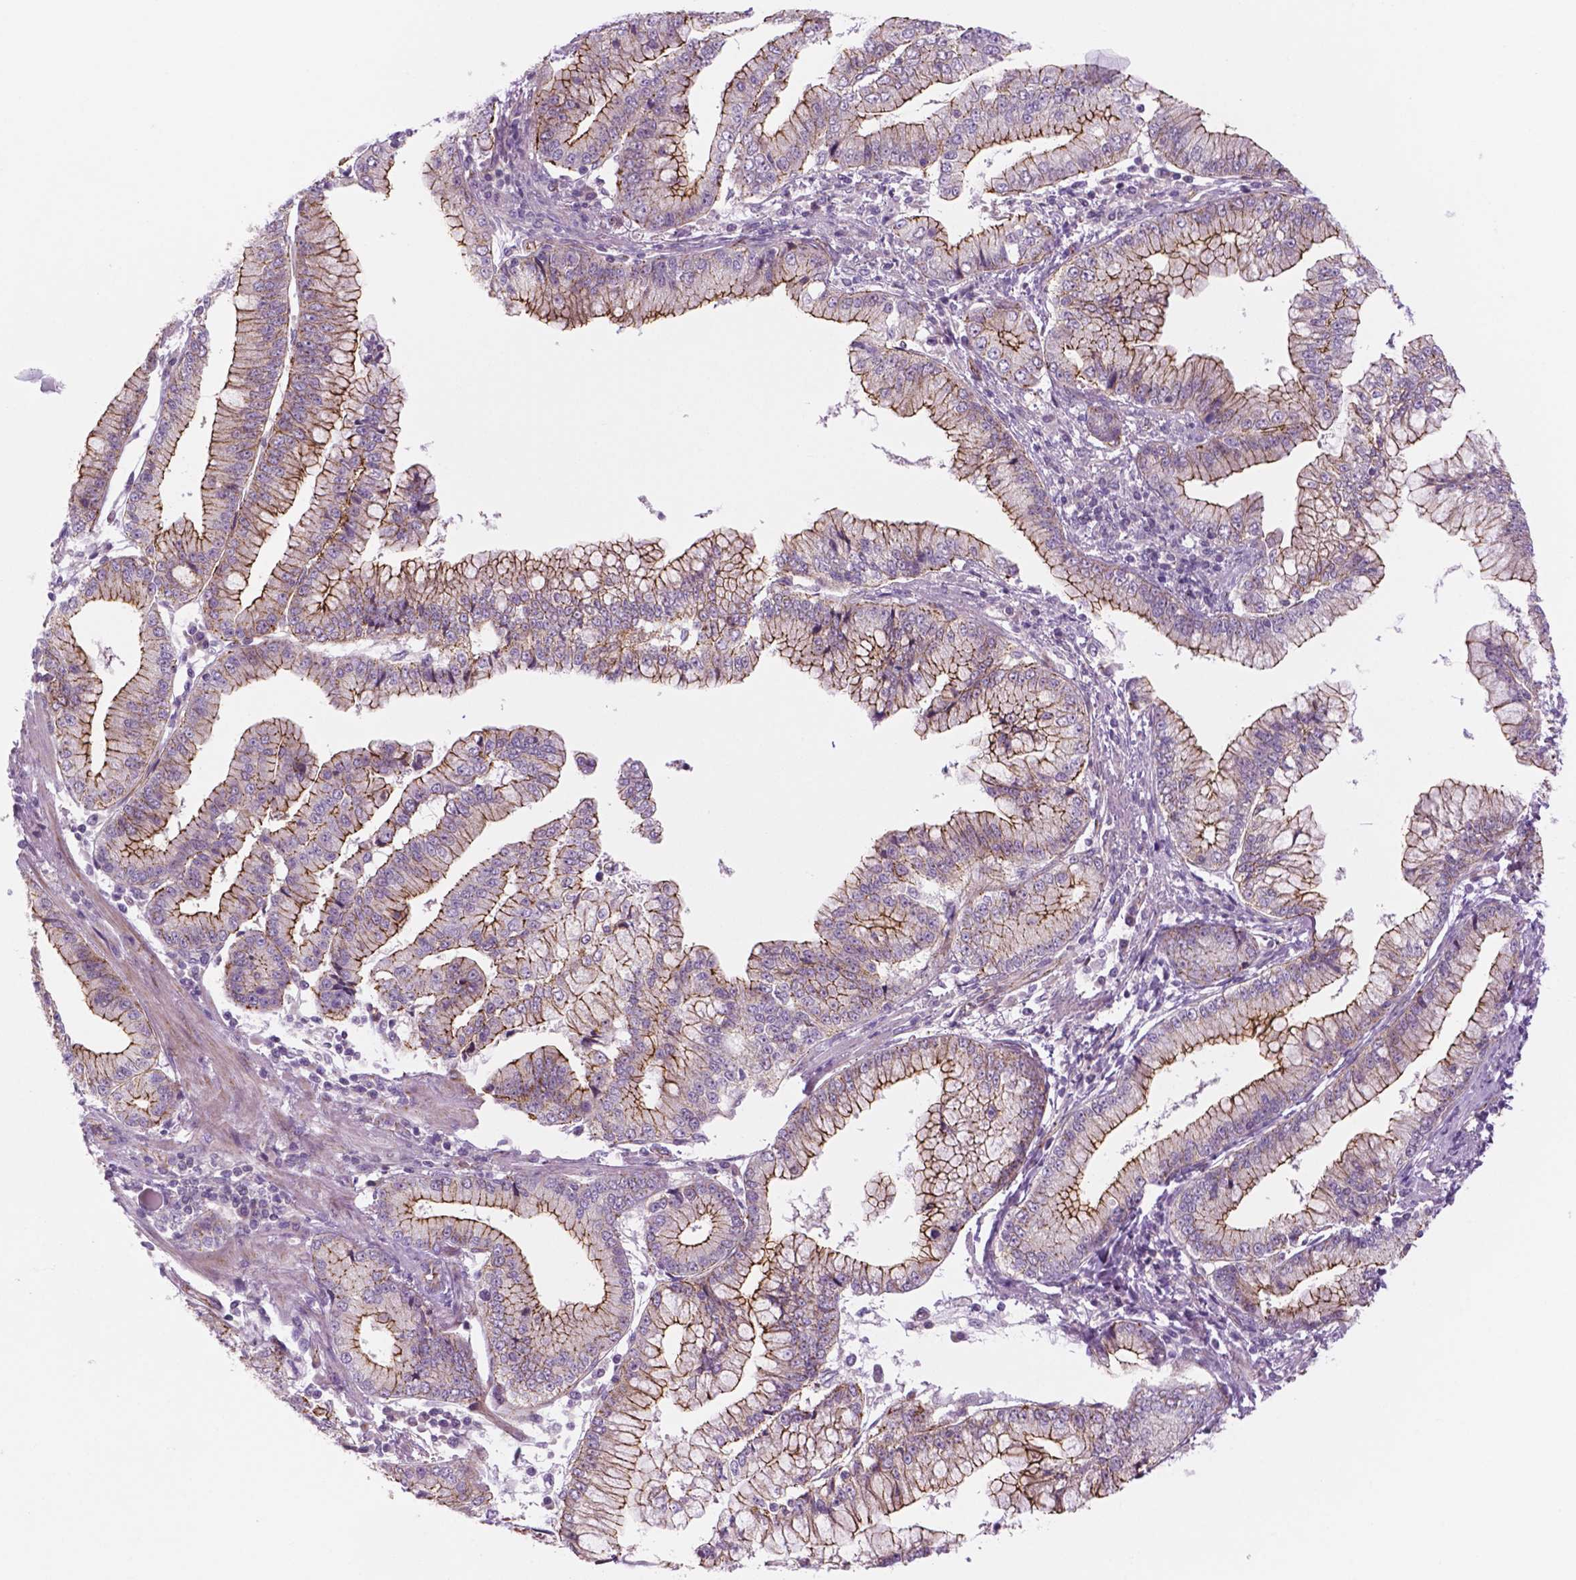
{"staining": {"intensity": "moderate", "quantity": ">75%", "location": "cytoplasmic/membranous"}, "tissue": "stomach cancer", "cell_type": "Tumor cells", "image_type": "cancer", "snomed": [{"axis": "morphology", "description": "Adenocarcinoma, NOS"}, {"axis": "topography", "description": "Stomach, upper"}], "caption": "Immunohistochemistry of adenocarcinoma (stomach) demonstrates medium levels of moderate cytoplasmic/membranous staining in approximately >75% of tumor cells. (DAB = brown stain, brightfield microscopy at high magnification).", "gene": "RND3", "patient": {"sex": "female", "age": 74}}